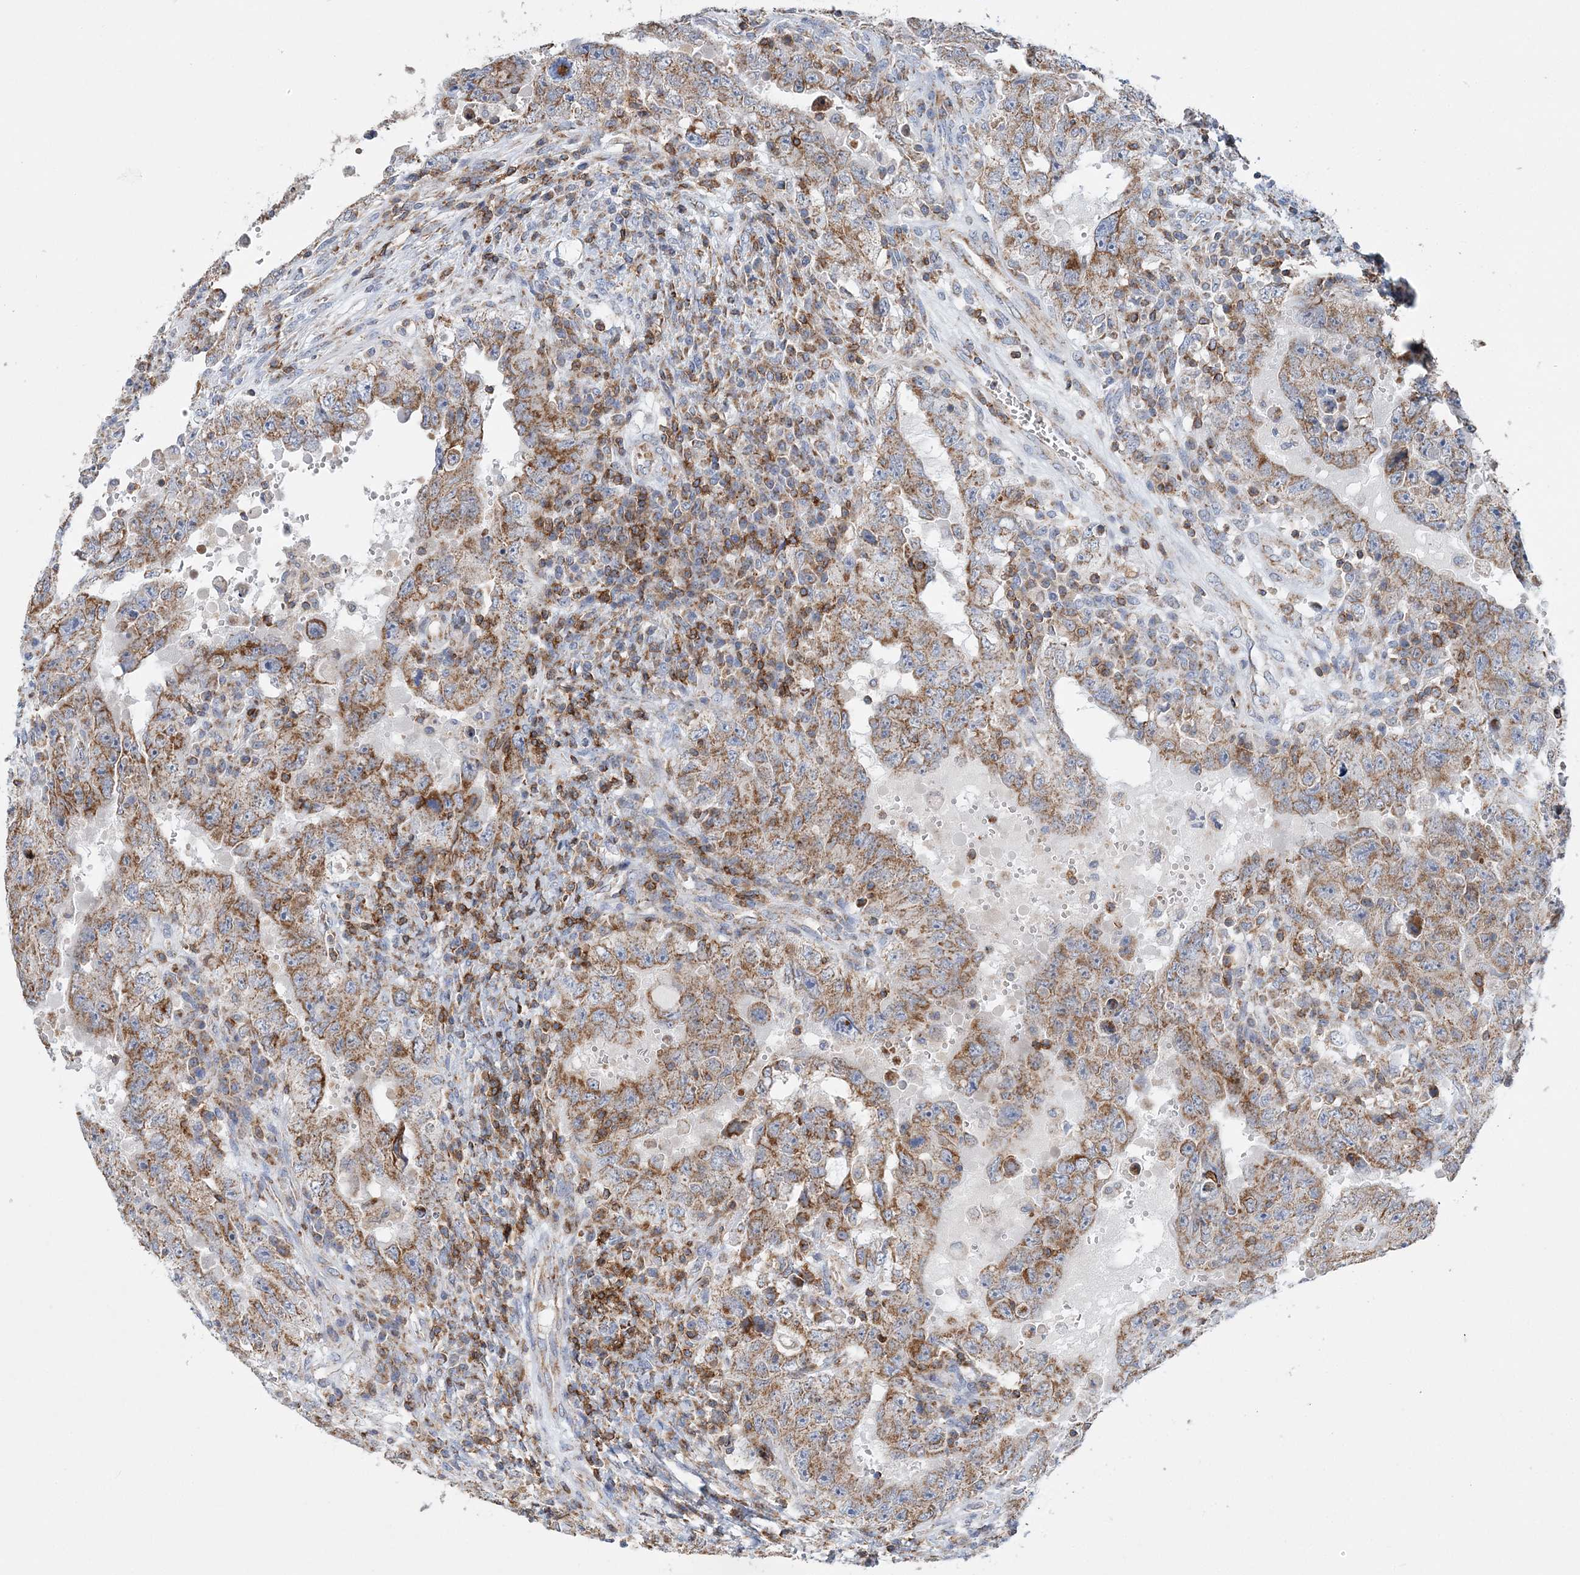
{"staining": {"intensity": "moderate", "quantity": ">75%", "location": "cytoplasmic/membranous"}, "tissue": "testis cancer", "cell_type": "Tumor cells", "image_type": "cancer", "snomed": [{"axis": "morphology", "description": "Carcinoma, Embryonal, NOS"}, {"axis": "topography", "description": "Testis"}], "caption": "Embryonal carcinoma (testis) stained for a protein (brown) demonstrates moderate cytoplasmic/membranous positive staining in approximately >75% of tumor cells.", "gene": "TTC32", "patient": {"sex": "male", "age": 26}}